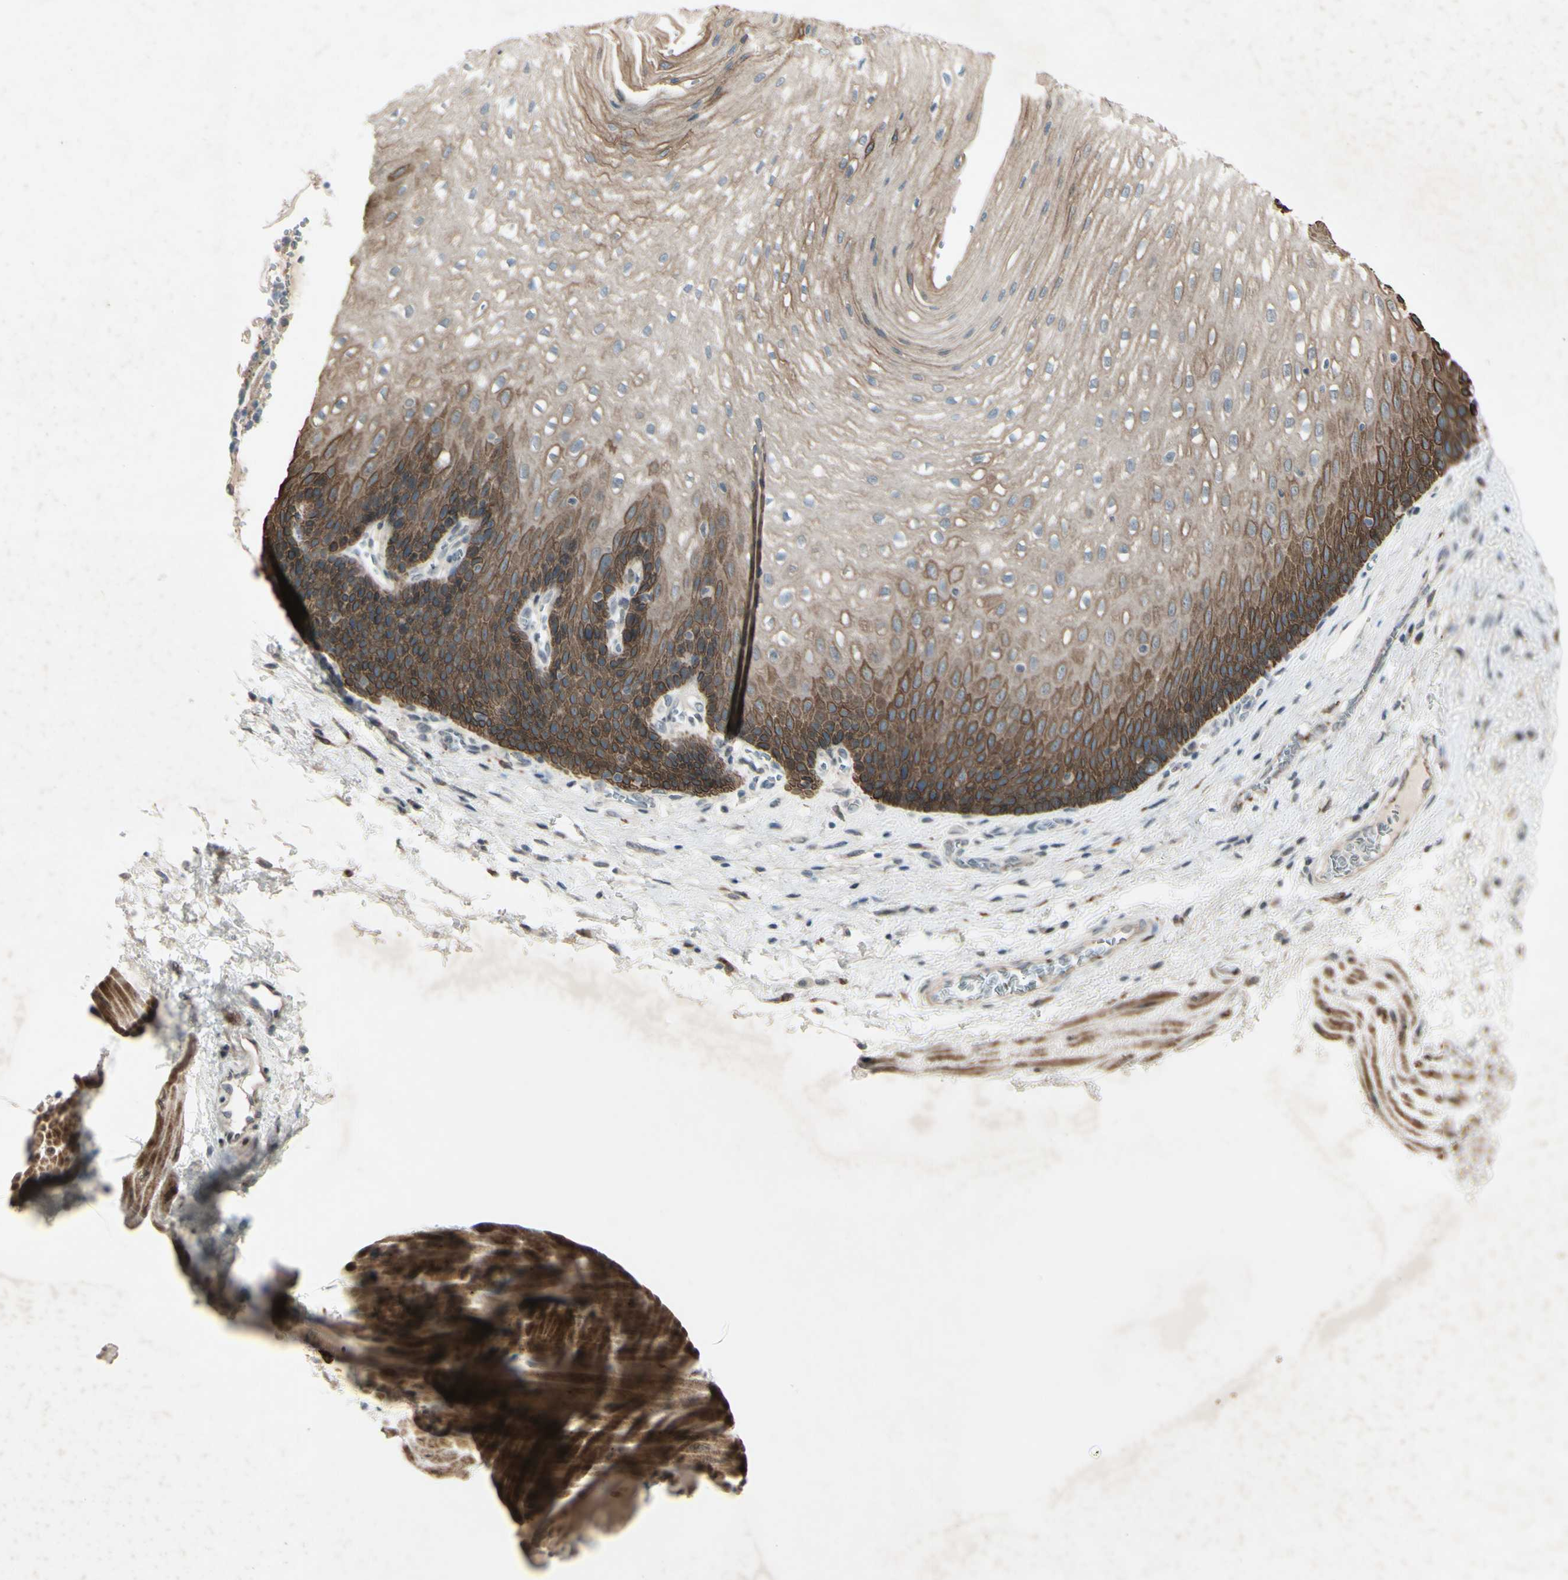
{"staining": {"intensity": "strong", "quantity": "25%-75%", "location": "cytoplasmic/membranous"}, "tissue": "esophagus", "cell_type": "Squamous epithelial cells", "image_type": "normal", "snomed": [{"axis": "morphology", "description": "Normal tissue, NOS"}, {"axis": "topography", "description": "Esophagus"}], "caption": "Brown immunohistochemical staining in benign esophagus displays strong cytoplasmic/membranous staining in approximately 25%-75% of squamous epithelial cells.", "gene": "FGFR2", "patient": {"sex": "male", "age": 48}}